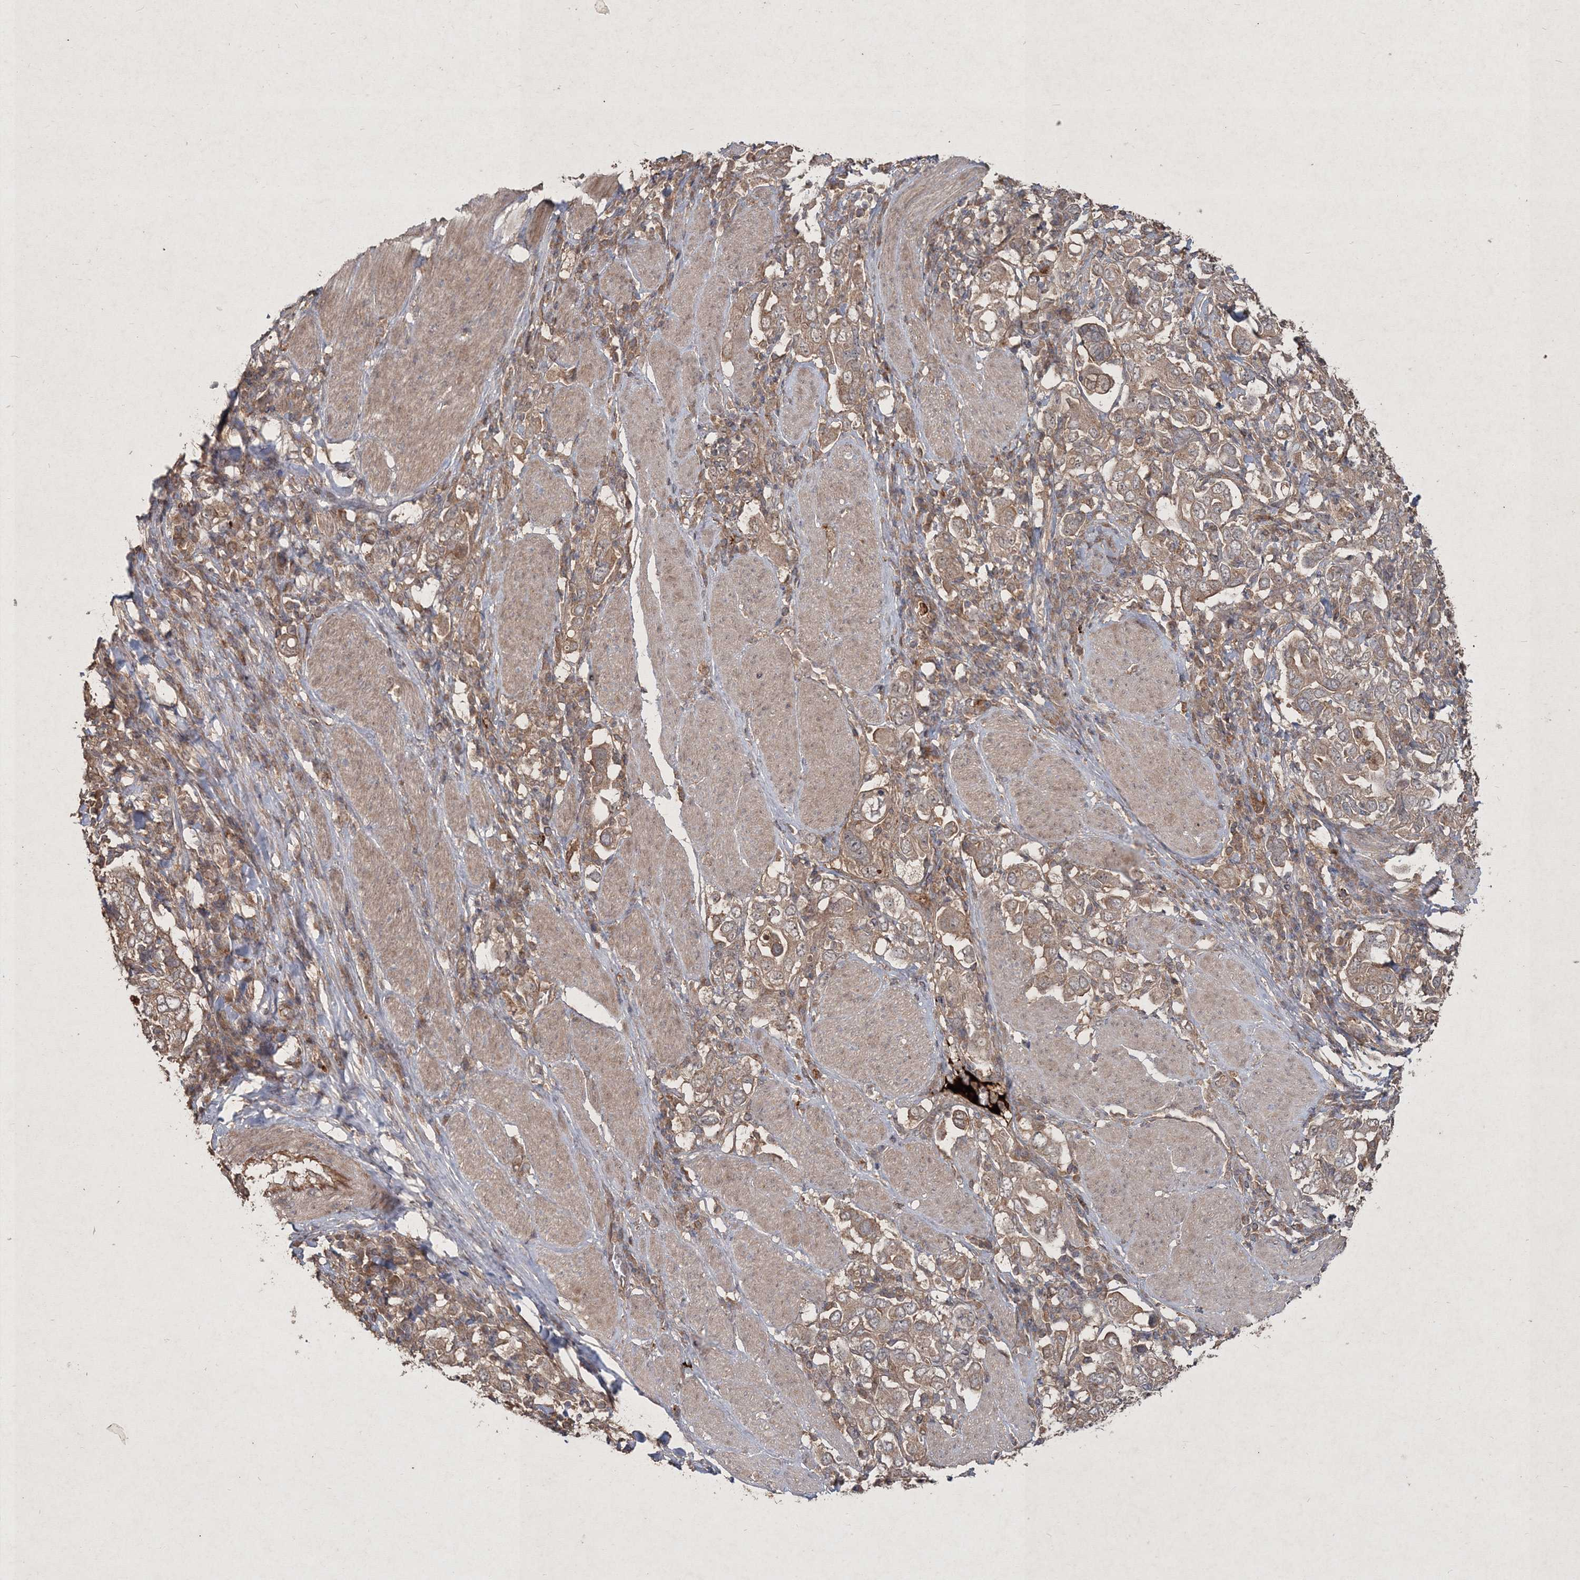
{"staining": {"intensity": "moderate", "quantity": ">75%", "location": "cytoplasmic/membranous"}, "tissue": "stomach cancer", "cell_type": "Tumor cells", "image_type": "cancer", "snomed": [{"axis": "morphology", "description": "Adenocarcinoma, NOS"}, {"axis": "topography", "description": "Stomach, upper"}], "caption": "The micrograph shows a brown stain indicating the presence of a protein in the cytoplasmic/membranous of tumor cells in stomach cancer.", "gene": "SPRY1", "patient": {"sex": "male", "age": 62}}